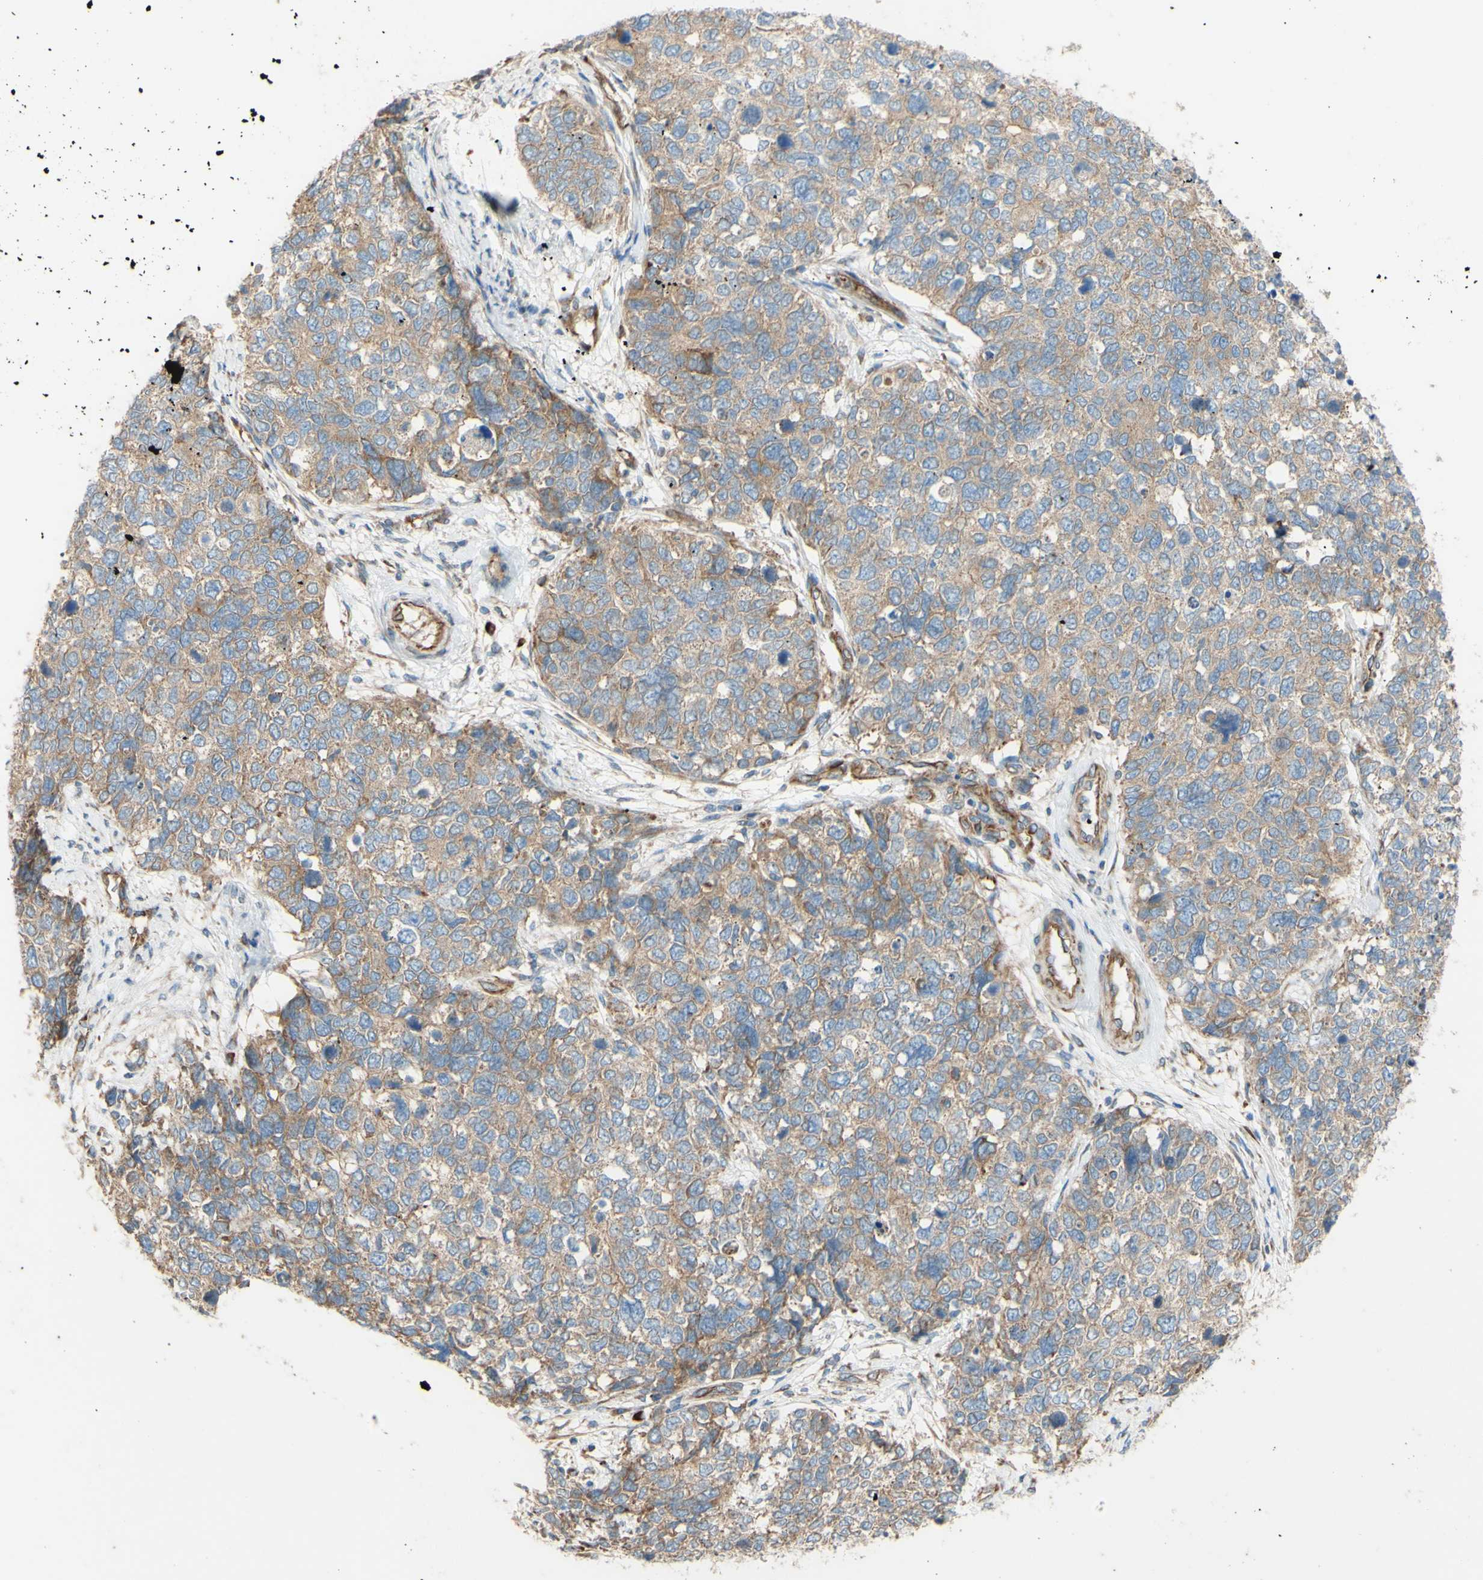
{"staining": {"intensity": "weak", "quantity": ">75%", "location": "cytoplasmic/membranous"}, "tissue": "cervical cancer", "cell_type": "Tumor cells", "image_type": "cancer", "snomed": [{"axis": "morphology", "description": "Squamous cell carcinoma, NOS"}, {"axis": "topography", "description": "Cervix"}], "caption": "A histopathology image of cervical cancer (squamous cell carcinoma) stained for a protein shows weak cytoplasmic/membranous brown staining in tumor cells. The protein of interest is shown in brown color, while the nuclei are stained blue.", "gene": "C1orf43", "patient": {"sex": "female", "age": 63}}